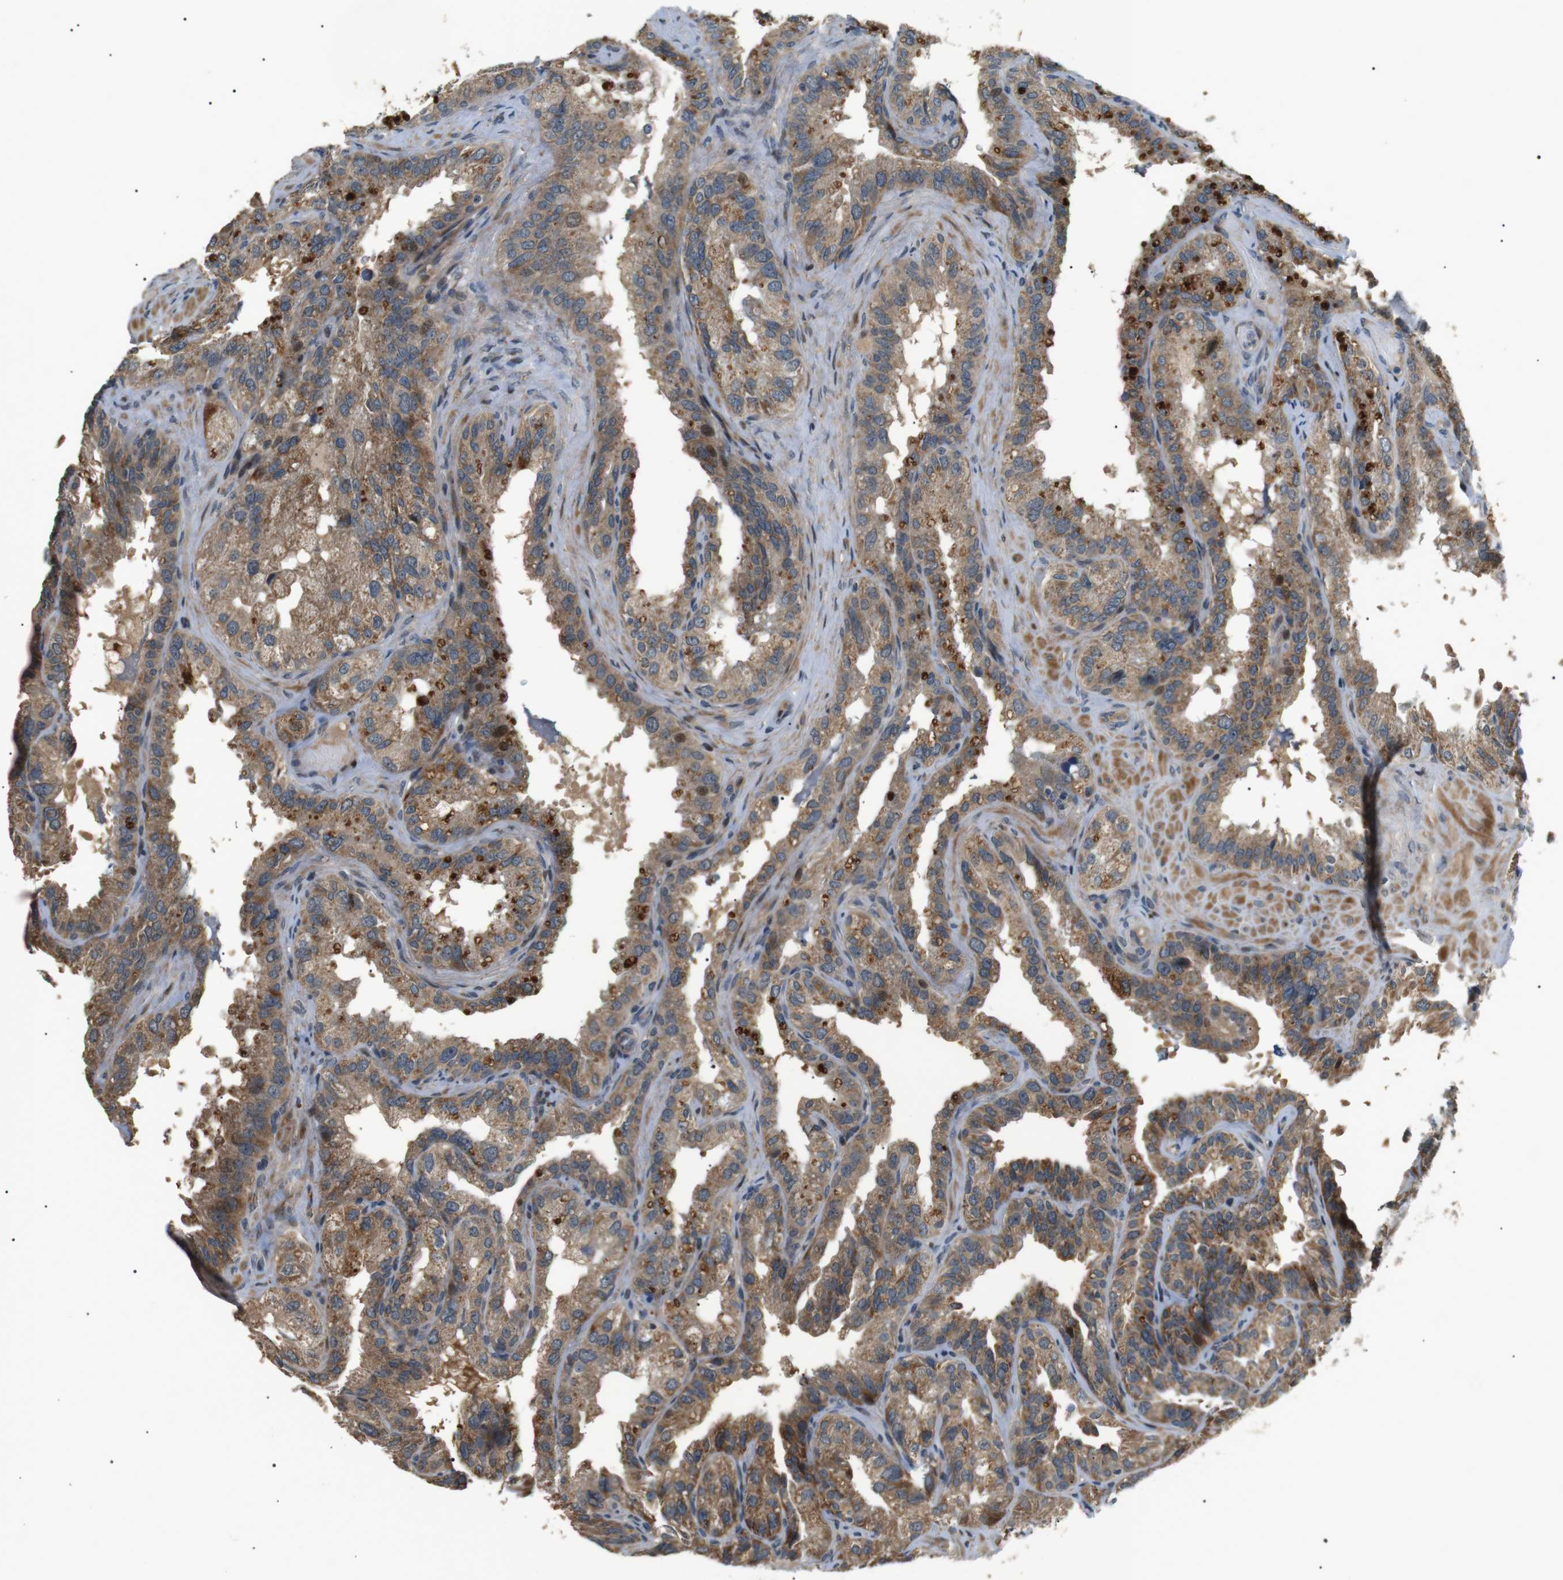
{"staining": {"intensity": "strong", "quantity": "25%-75%", "location": "cytoplasmic/membranous"}, "tissue": "seminal vesicle", "cell_type": "Glandular cells", "image_type": "normal", "snomed": [{"axis": "morphology", "description": "Normal tissue, NOS"}, {"axis": "topography", "description": "Seminal veicle"}], "caption": "Benign seminal vesicle demonstrates strong cytoplasmic/membranous expression in about 25%-75% of glandular cells.", "gene": "HSPA13", "patient": {"sex": "male", "age": 68}}